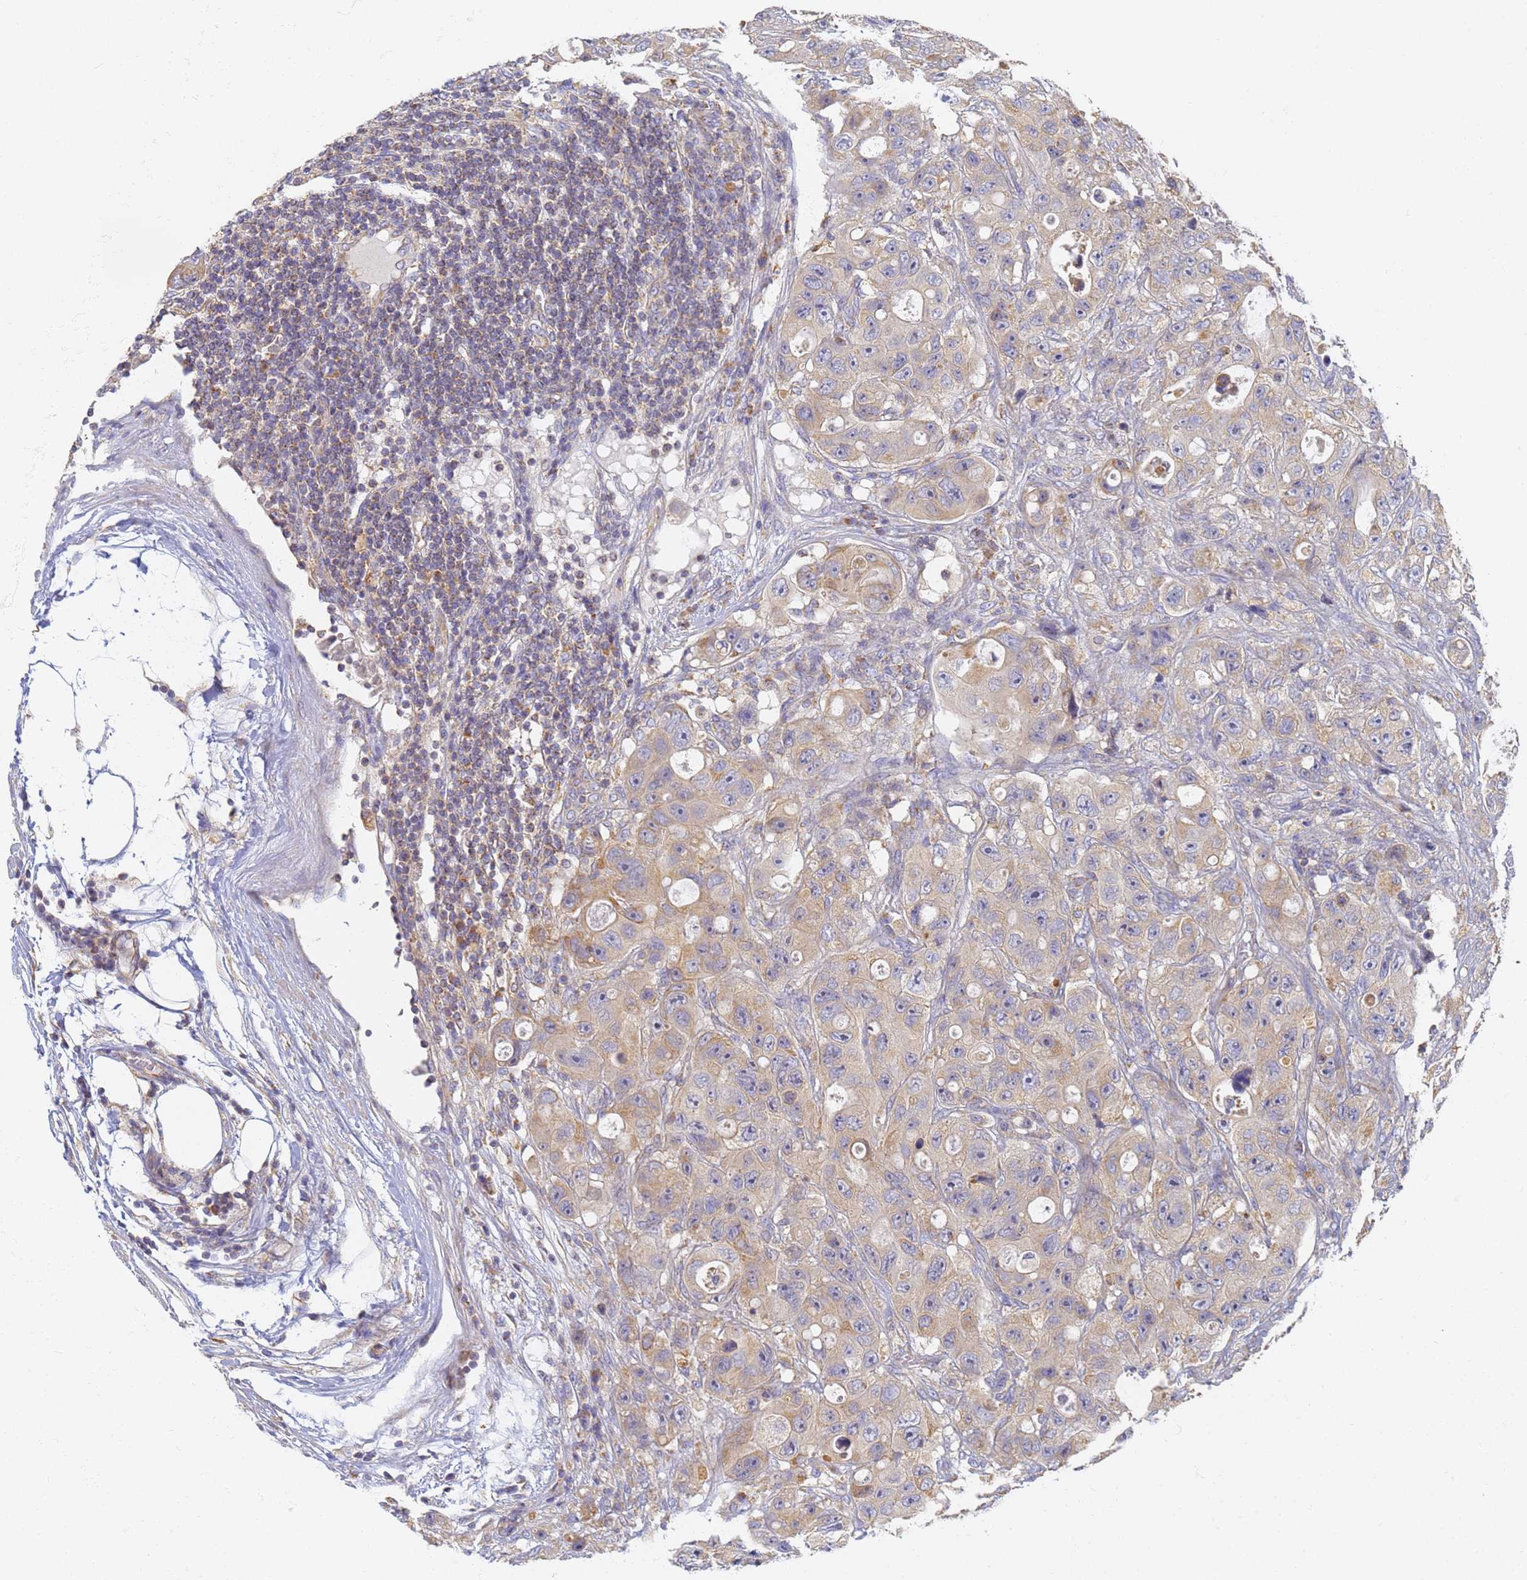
{"staining": {"intensity": "moderate", "quantity": ">75%", "location": "cytoplasmic/membranous"}, "tissue": "colorectal cancer", "cell_type": "Tumor cells", "image_type": "cancer", "snomed": [{"axis": "morphology", "description": "Adenocarcinoma, NOS"}, {"axis": "topography", "description": "Colon"}], "caption": "Colorectal cancer (adenocarcinoma) stained with immunohistochemistry exhibits moderate cytoplasmic/membranous positivity in approximately >75% of tumor cells.", "gene": "UTP23", "patient": {"sex": "female", "age": 46}}